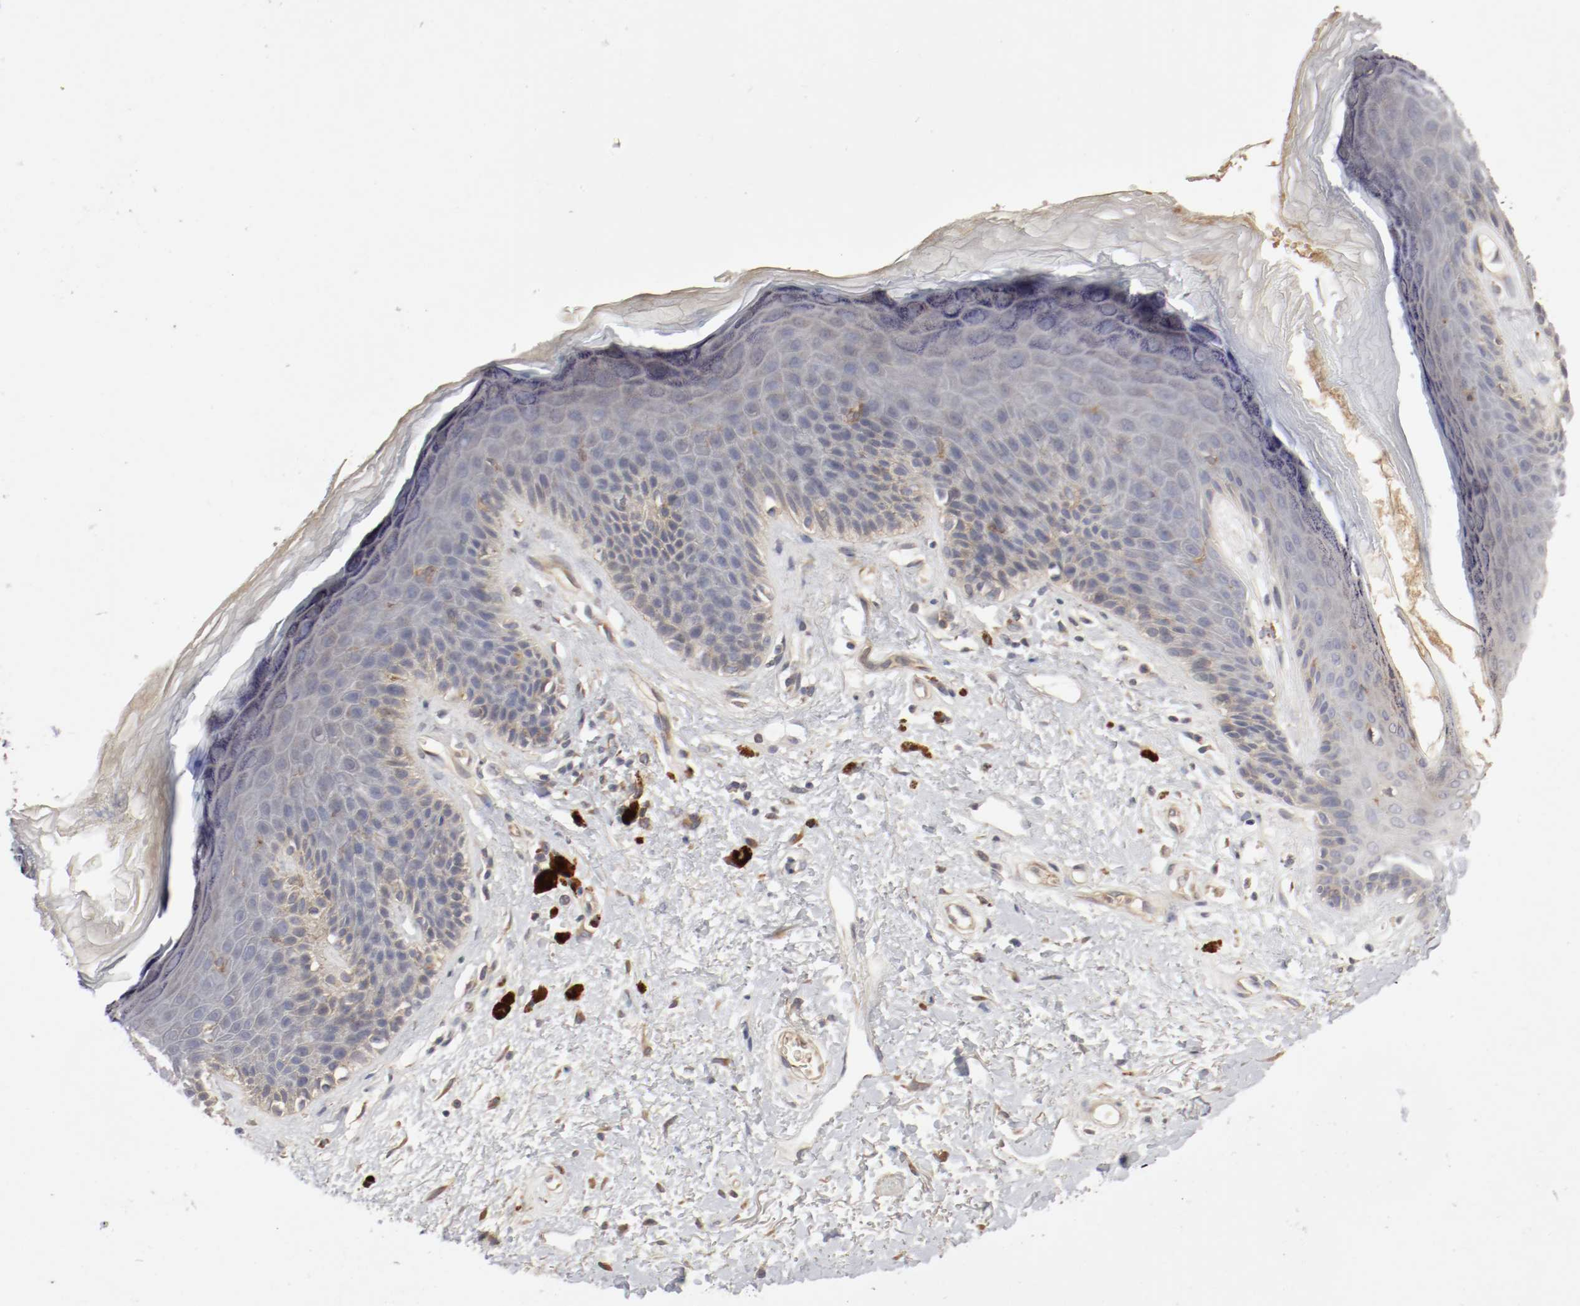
{"staining": {"intensity": "weak", "quantity": "<25%", "location": "cytoplasmic/membranous"}, "tissue": "skin", "cell_type": "Epidermal cells", "image_type": "normal", "snomed": [{"axis": "morphology", "description": "Normal tissue, NOS"}, {"axis": "topography", "description": "Anal"}], "caption": "This is an immunohistochemistry image of benign human skin. There is no staining in epidermal cells.", "gene": "REN", "patient": {"sex": "female", "age": 46}}